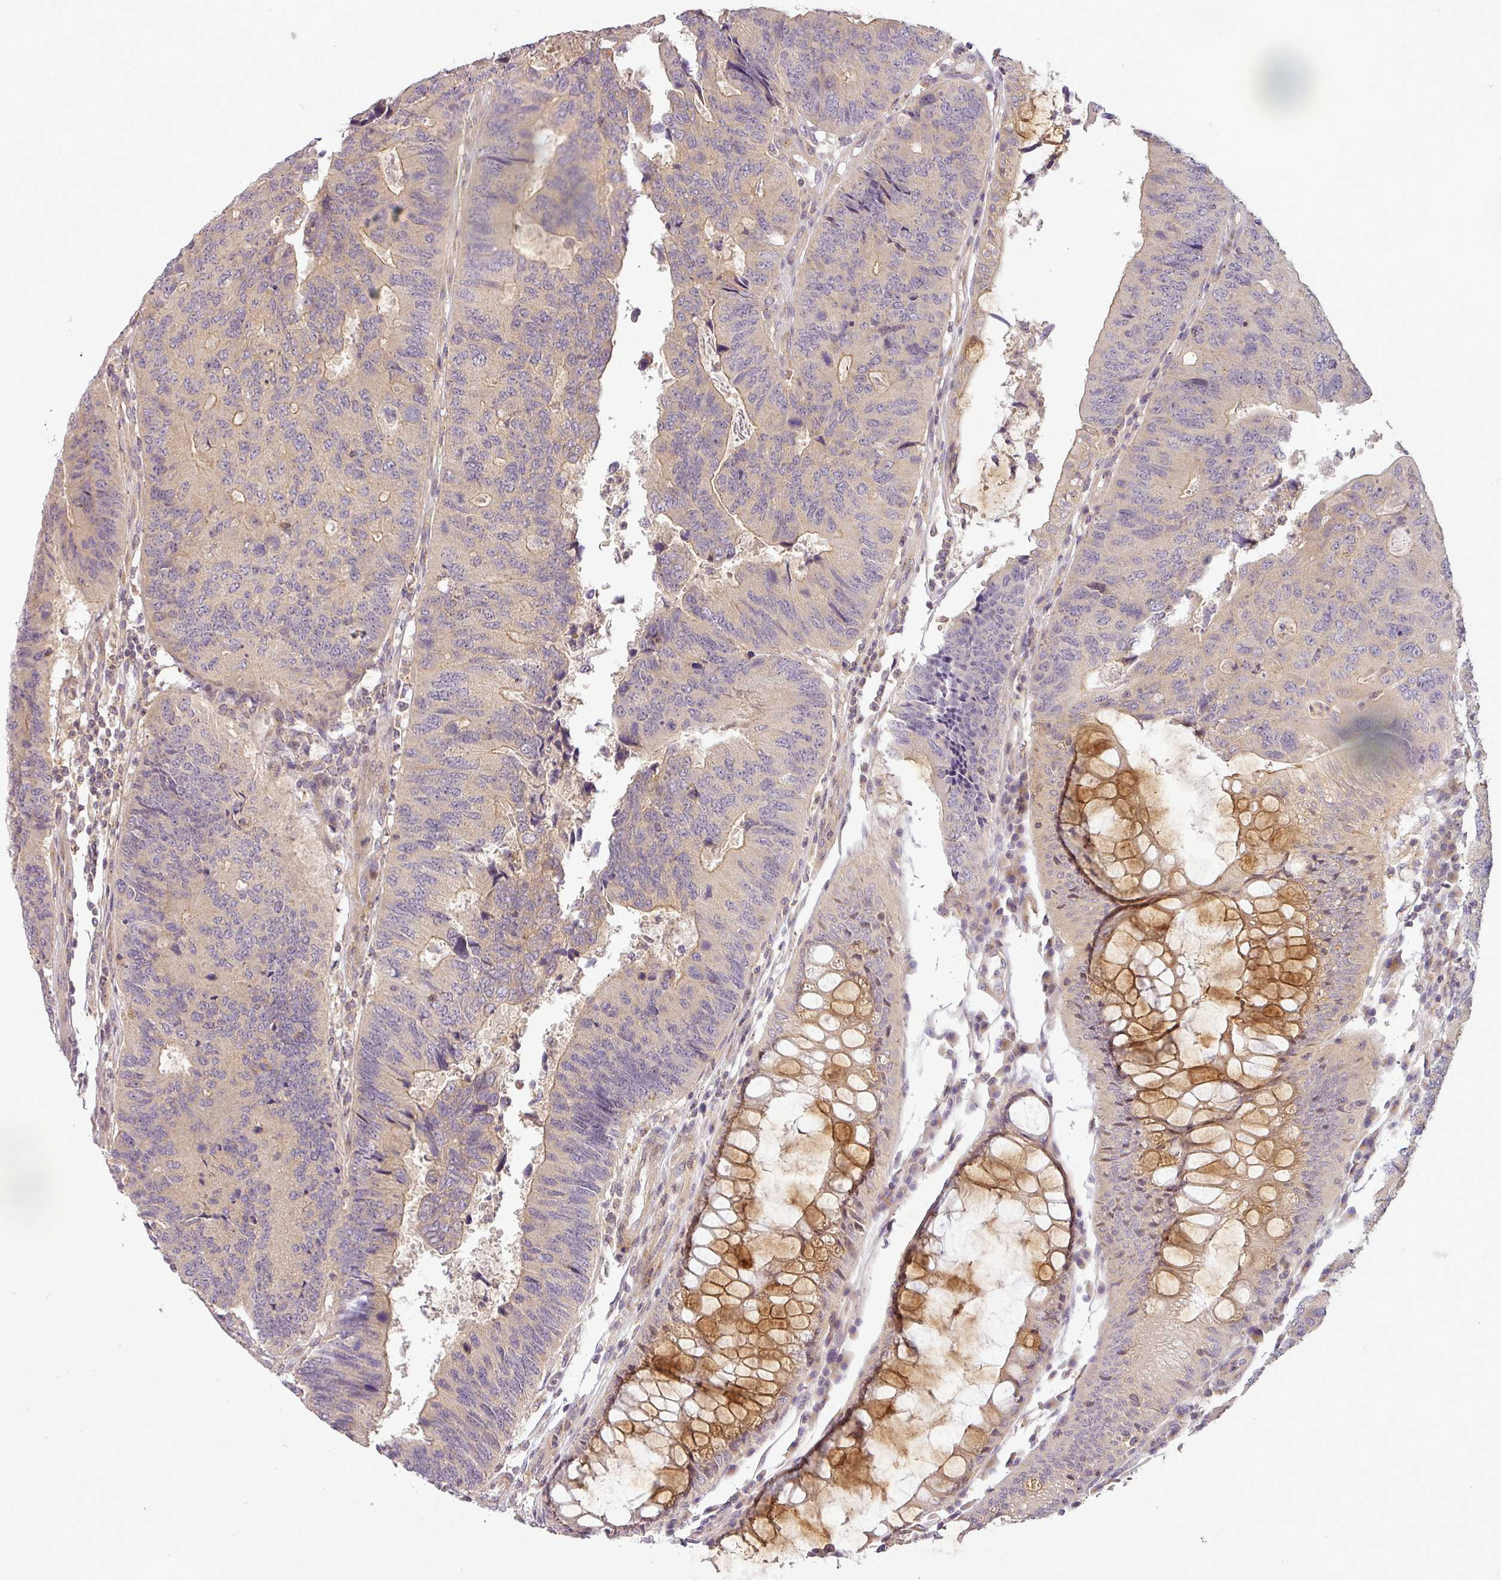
{"staining": {"intensity": "weak", "quantity": "<25%", "location": "cytoplasmic/membranous"}, "tissue": "colorectal cancer", "cell_type": "Tumor cells", "image_type": "cancer", "snomed": [{"axis": "morphology", "description": "Adenocarcinoma, NOS"}, {"axis": "topography", "description": "Colon"}], "caption": "Immunohistochemistry of colorectal adenocarcinoma demonstrates no expression in tumor cells.", "gene": "NIN", "patient": {"sex": "female", "age": 67}}